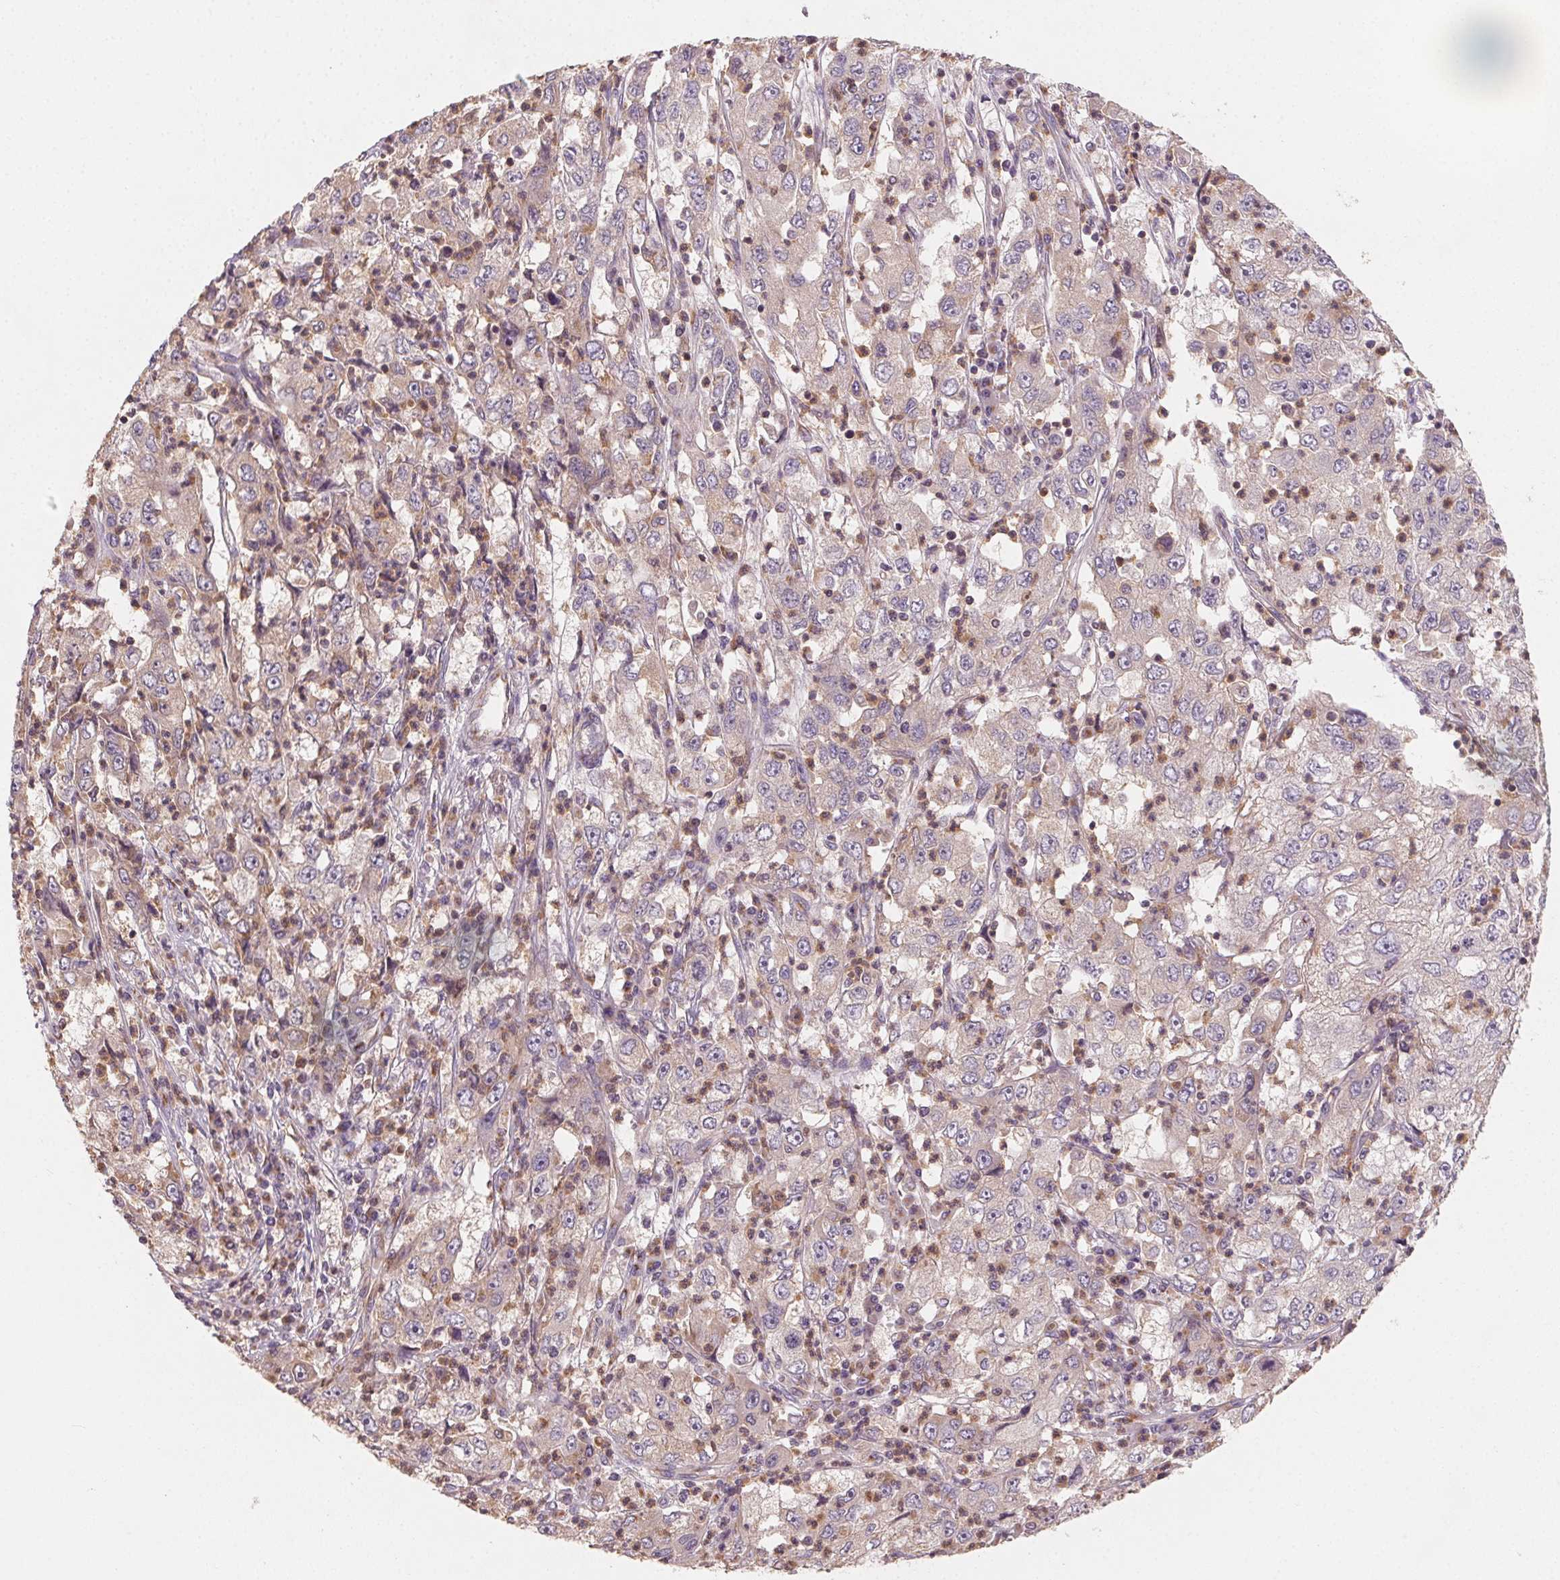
{"staining": {"intensity": "weak", "quantity": ">75%", "location": "cytoplasmic/membranous"}, "tissue": "cervical cancer", "cell_type": "Tumor cells", "image_type": "cancer", "snomed": [{"axis": "morphology", "description": "Squamous cell carcinoma, NOS"}, {"axis": "topography", "description": "Cervix"}], "caption": "Immunohistochemistry (IHC) image of neoplastic tissue: human squamous cell carcinoma (cervical) stained using immunohistochemistry (IHC) shows low levels of weak protein expression localized specifically in the cytoplasmic/membranous of tumor cells, appearing as a cytoplasmic/membranous brown color.", "gene": "AP1S1", "patient": {"sex": "female", "age": 36}}